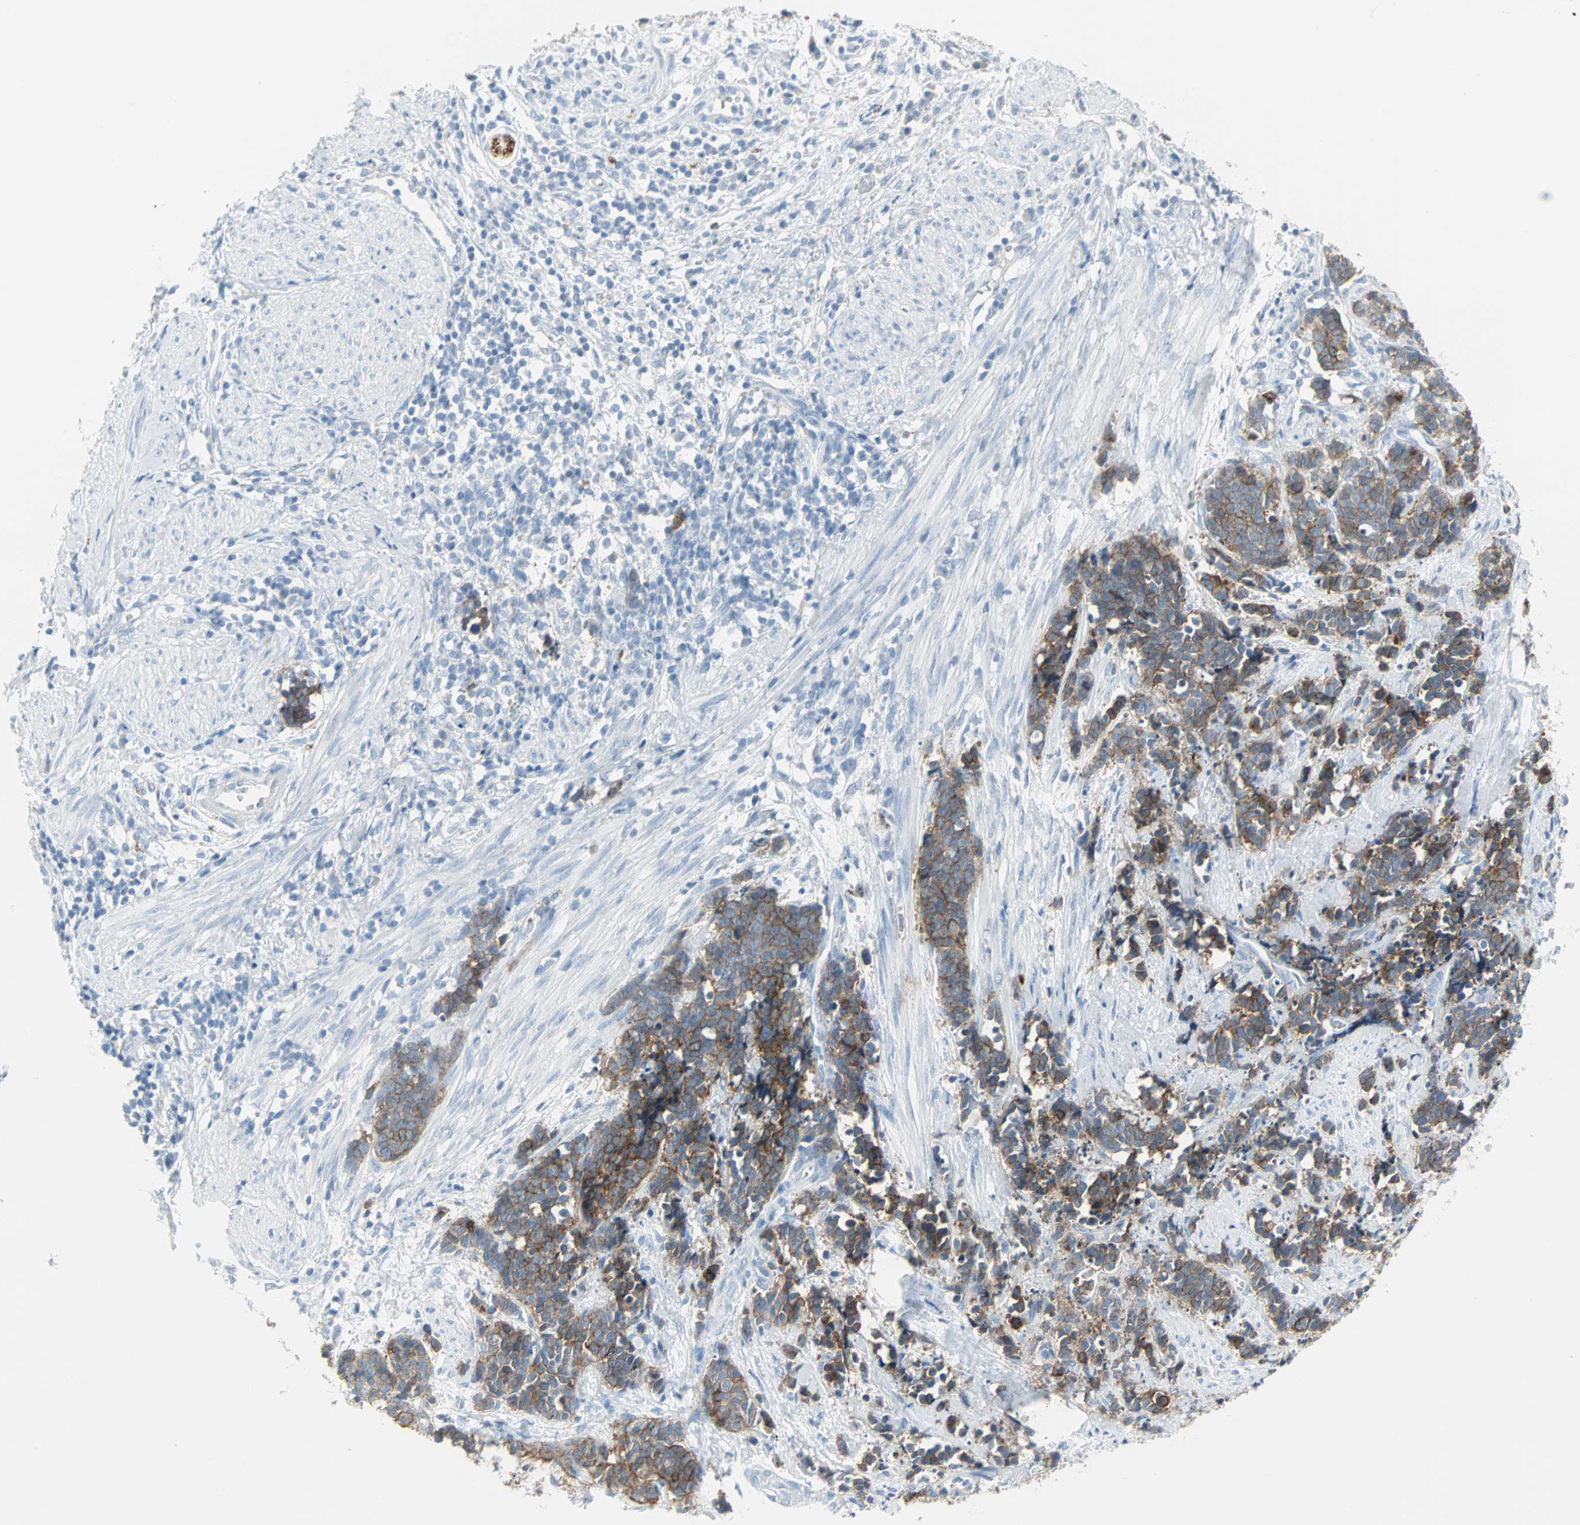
{"staining": {"intensity": "strong", "quantity": ">75%", "location": "cytoplasmic/membranous"}, "tissue": "cervical cancer", "cell_type": "Tumor cells", "image_type": "cancer", "snomed": [{"axis": "morphology", "description": "Squamous cell carcinoma, NOS"}, {"axis": "topography", "description": "Cervix"}], "caption": "Immunohistochemistry staining of squamous cell carcinoma (cervical), which demonstrates high levels of strong cytoplasmic/membranous positivity in approximately >75% of tumor cells indicating strong cytoplasmic/membranous protein expression. The staining was performed using DAB (brown) for protein detection and nuclei were counterstained in hematoxylin (blue).", "gene": "STX1A", "patient": {"sex": "female", "age": 35}}